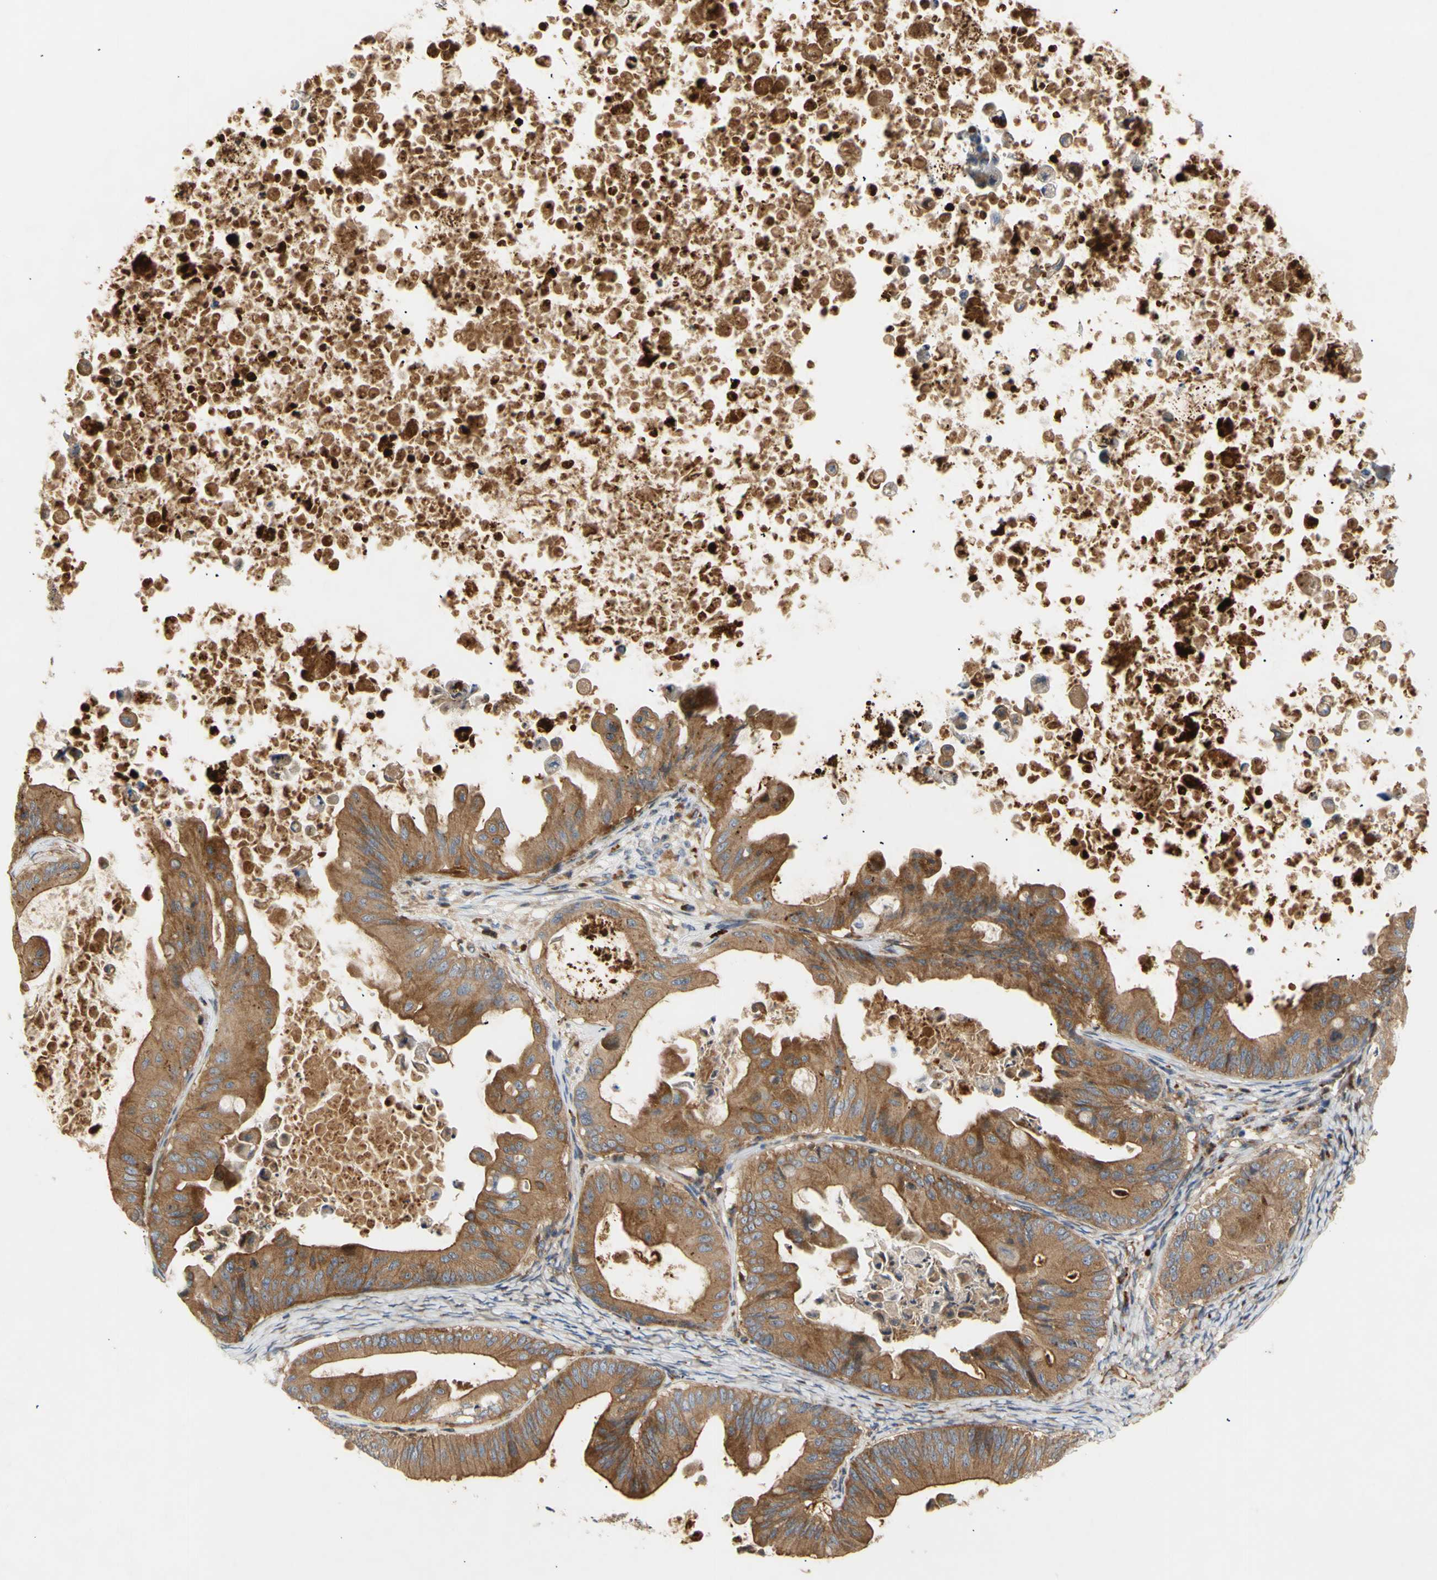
{"staining": {"intensity": "strong", "quantity": ">75%", "location": "cytoplasmic/membranous"}, "tissue": "ovarian cancer", "cell_type": "Tumor cells", "image_type": "cancer", "snomed": [{"axis": "morphology", "description": "Cystadenocarcinoma, mucinous, NOS"}, {"axis": "topography", "description": "Ovary"}], "caption": "Protein staining shows strong cytoplasmic/membranous staining in approximately >75% of tumor cells in ovarian mucinous cystadenocarcinoma.", "gene": "TUBG2", "patient": {"sex": "female", "age": 37}}